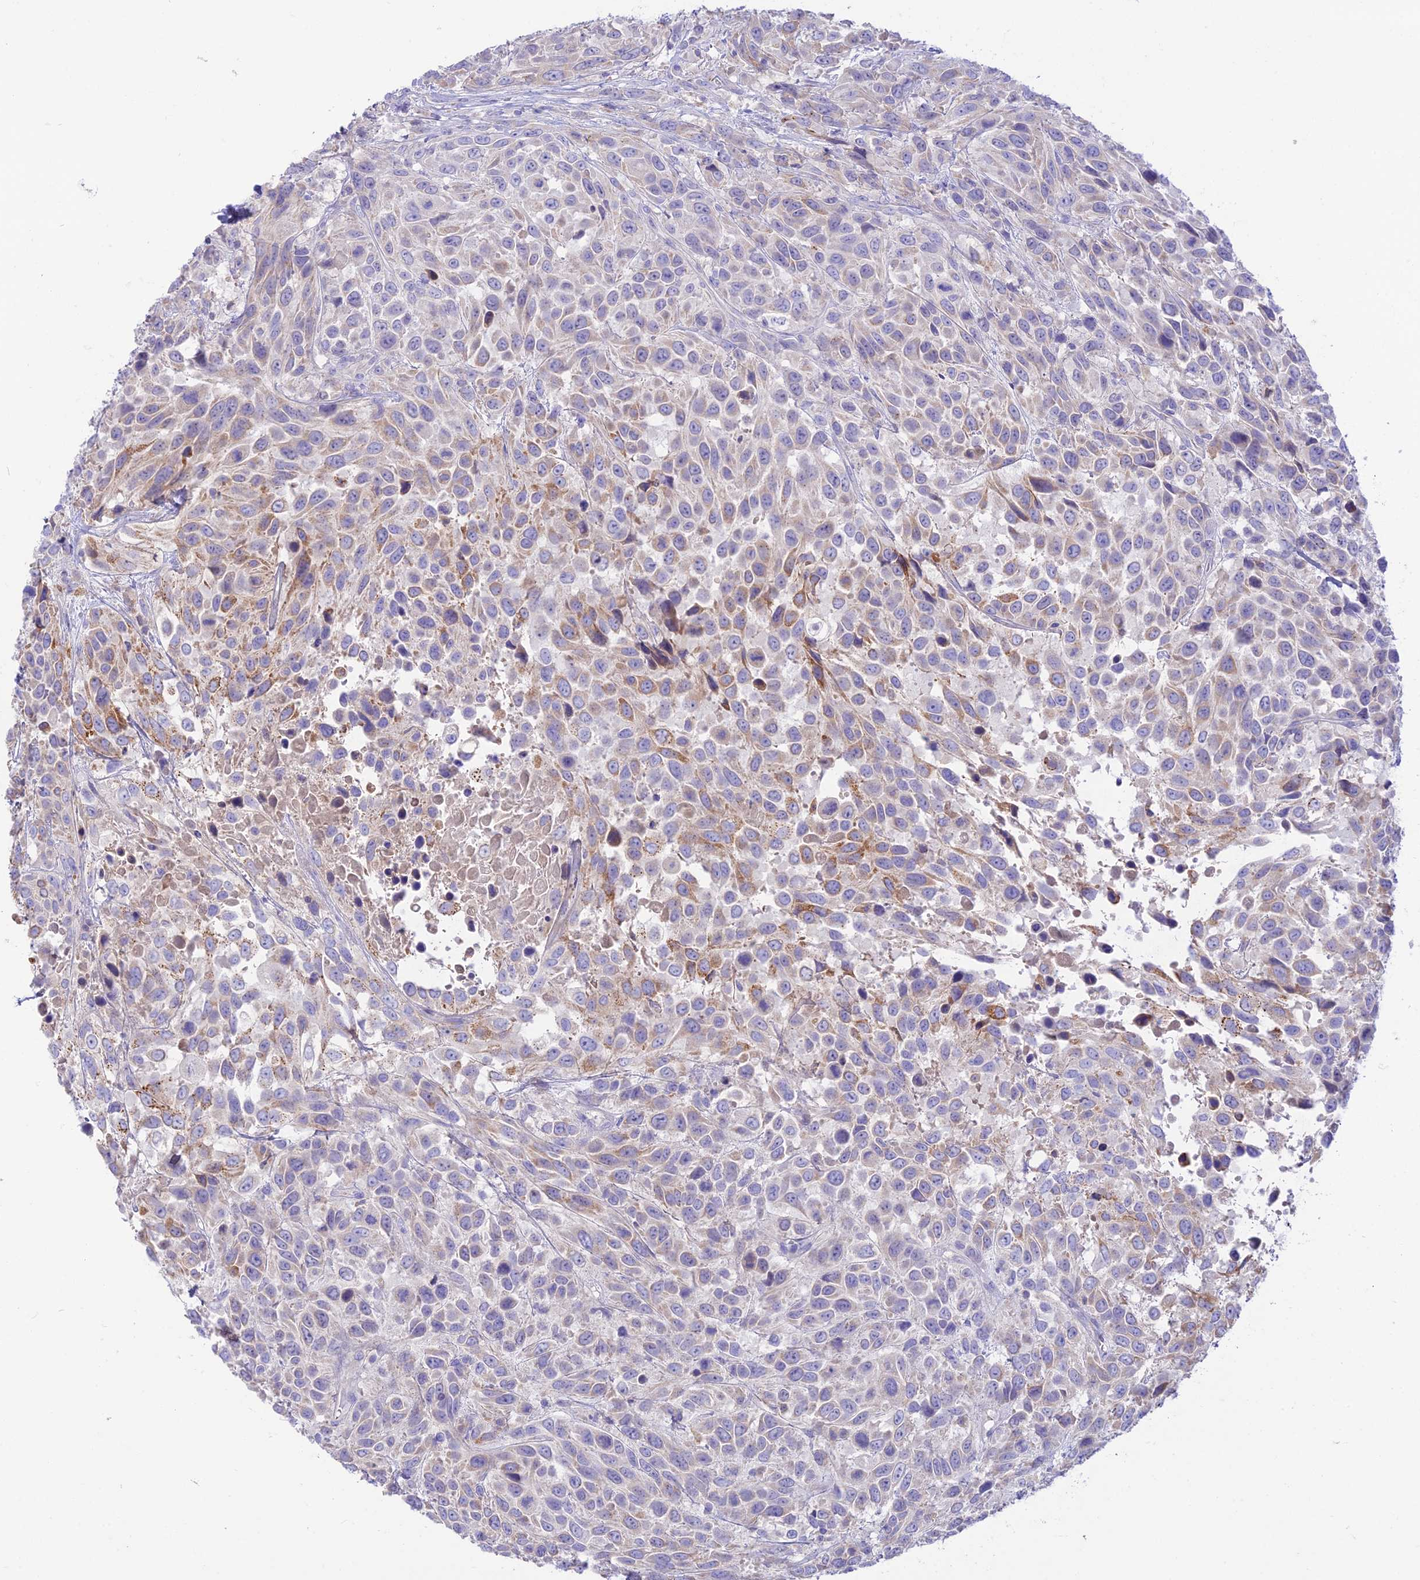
{"staining": {"intensity": "weak", "quantity": "<25%", "location": "cytoplasmic/membranous"}, "tissue": "urothelial cancer", "cell_type": "Tumor cells", "image_type": "cancer", "snomed": [{"axis": "morphology", "description": "Urothelial carcinoma, High grade"}, {"axis": "topography", "description": "Urinary bladder"}], "caption": "IHC of human high-grade urothelial carcinoma displays no staining in tumor cells.", "gene": "NLRP9", "patient": {"sex": "female", "age": 70}}